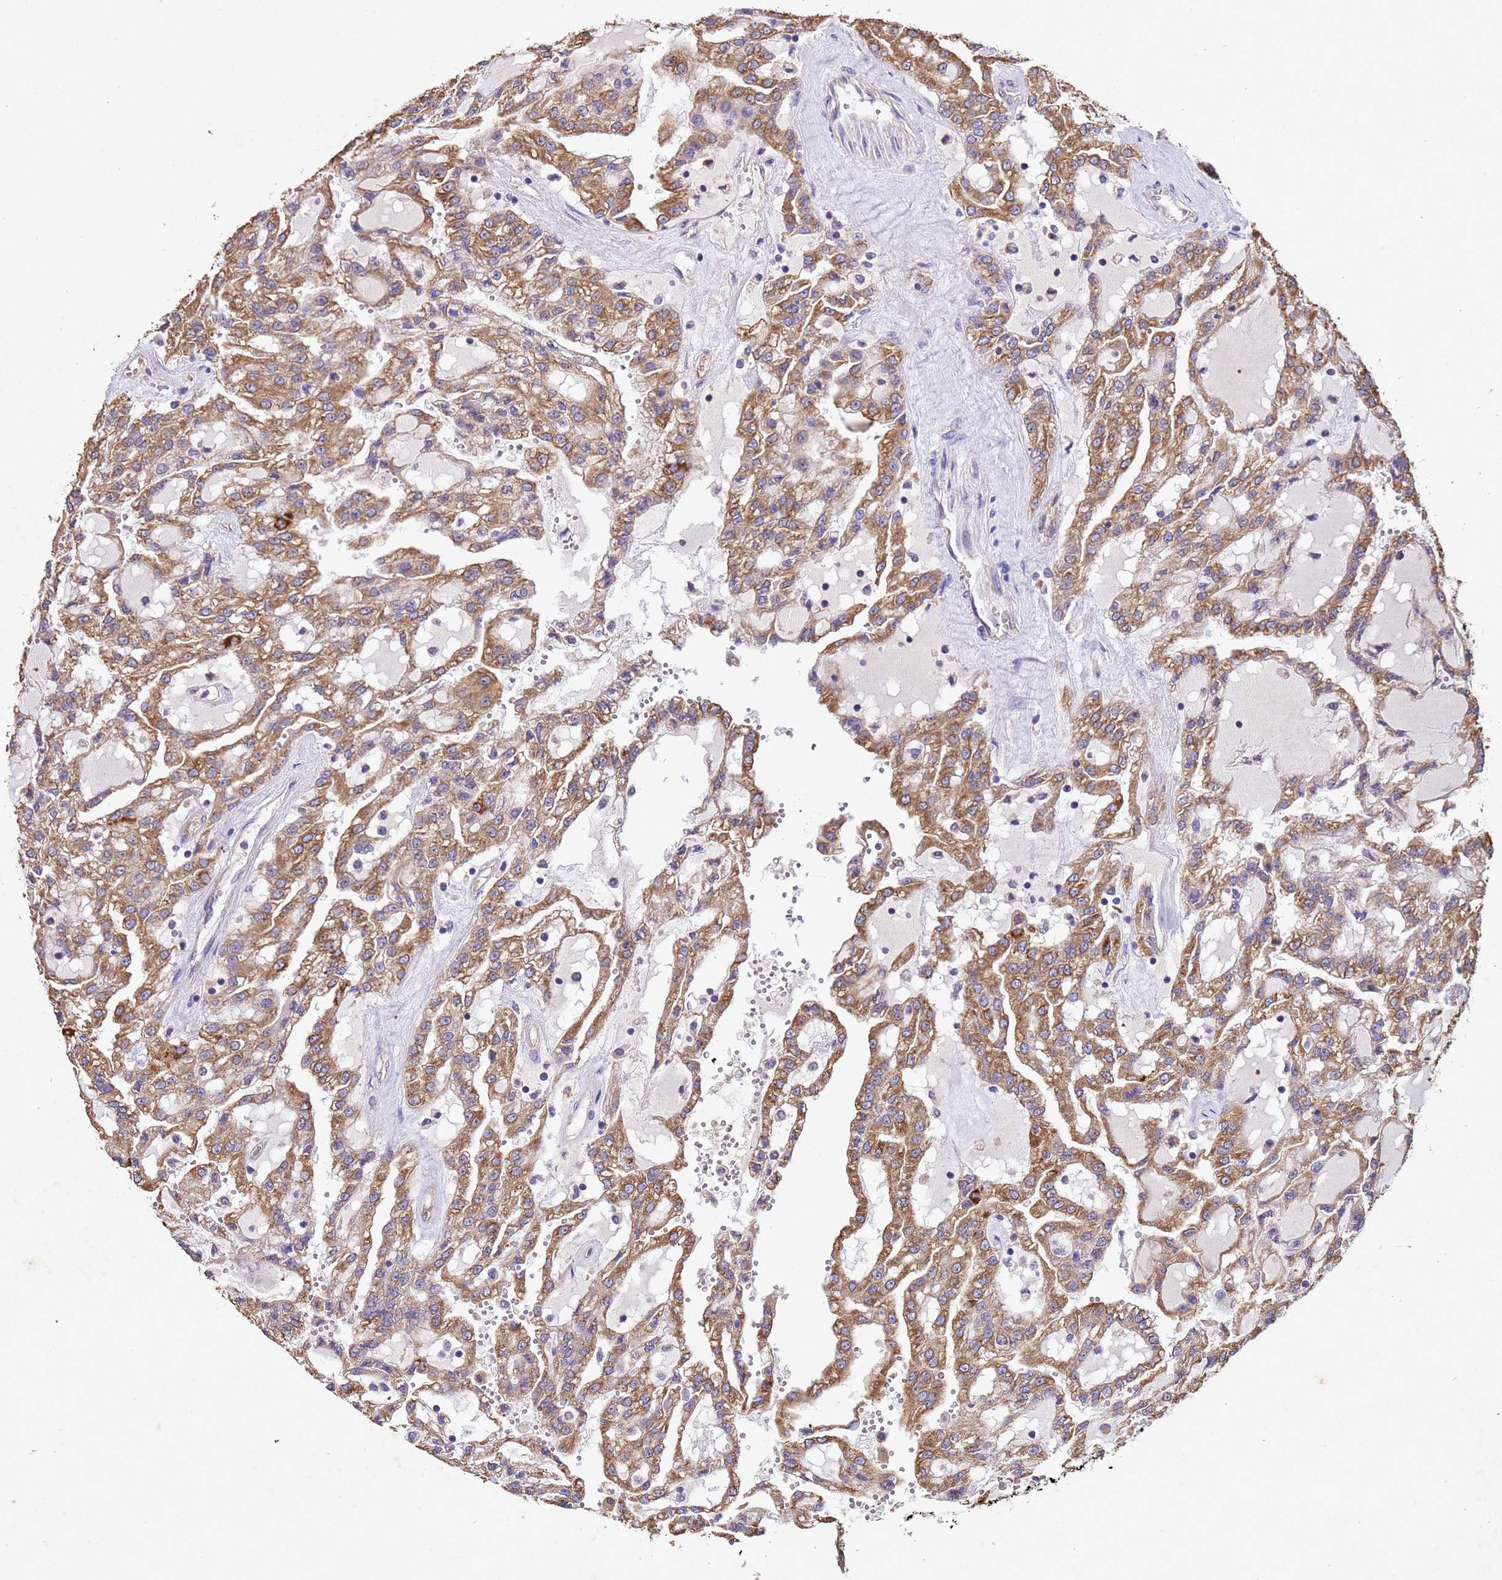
{"staining": {"intensity": "moderate", "quantity": ">75%", "location": "cytoplasmic/membranous"}, "tissue": "renal cancer", "cell_type": "Tumor cells", "image_type": "cancer", "snomed": [{"axis": "morphology", "description": "Adenocarcinoma, NOS"}, {"axis": "topography", "description": "Kidney"}], "caption": "High-magnification brightfield microscopy of renal cancer (adenocarcinoma) stained with DAB (brown) and counterstained with hematoxylin (blue). tumor cells exhibit moderate cytoplasmic/membranous staining is identified in approximately>75% of cells.", "gene": "MTX3", "patient": {"sex": "male", "age": 63}}